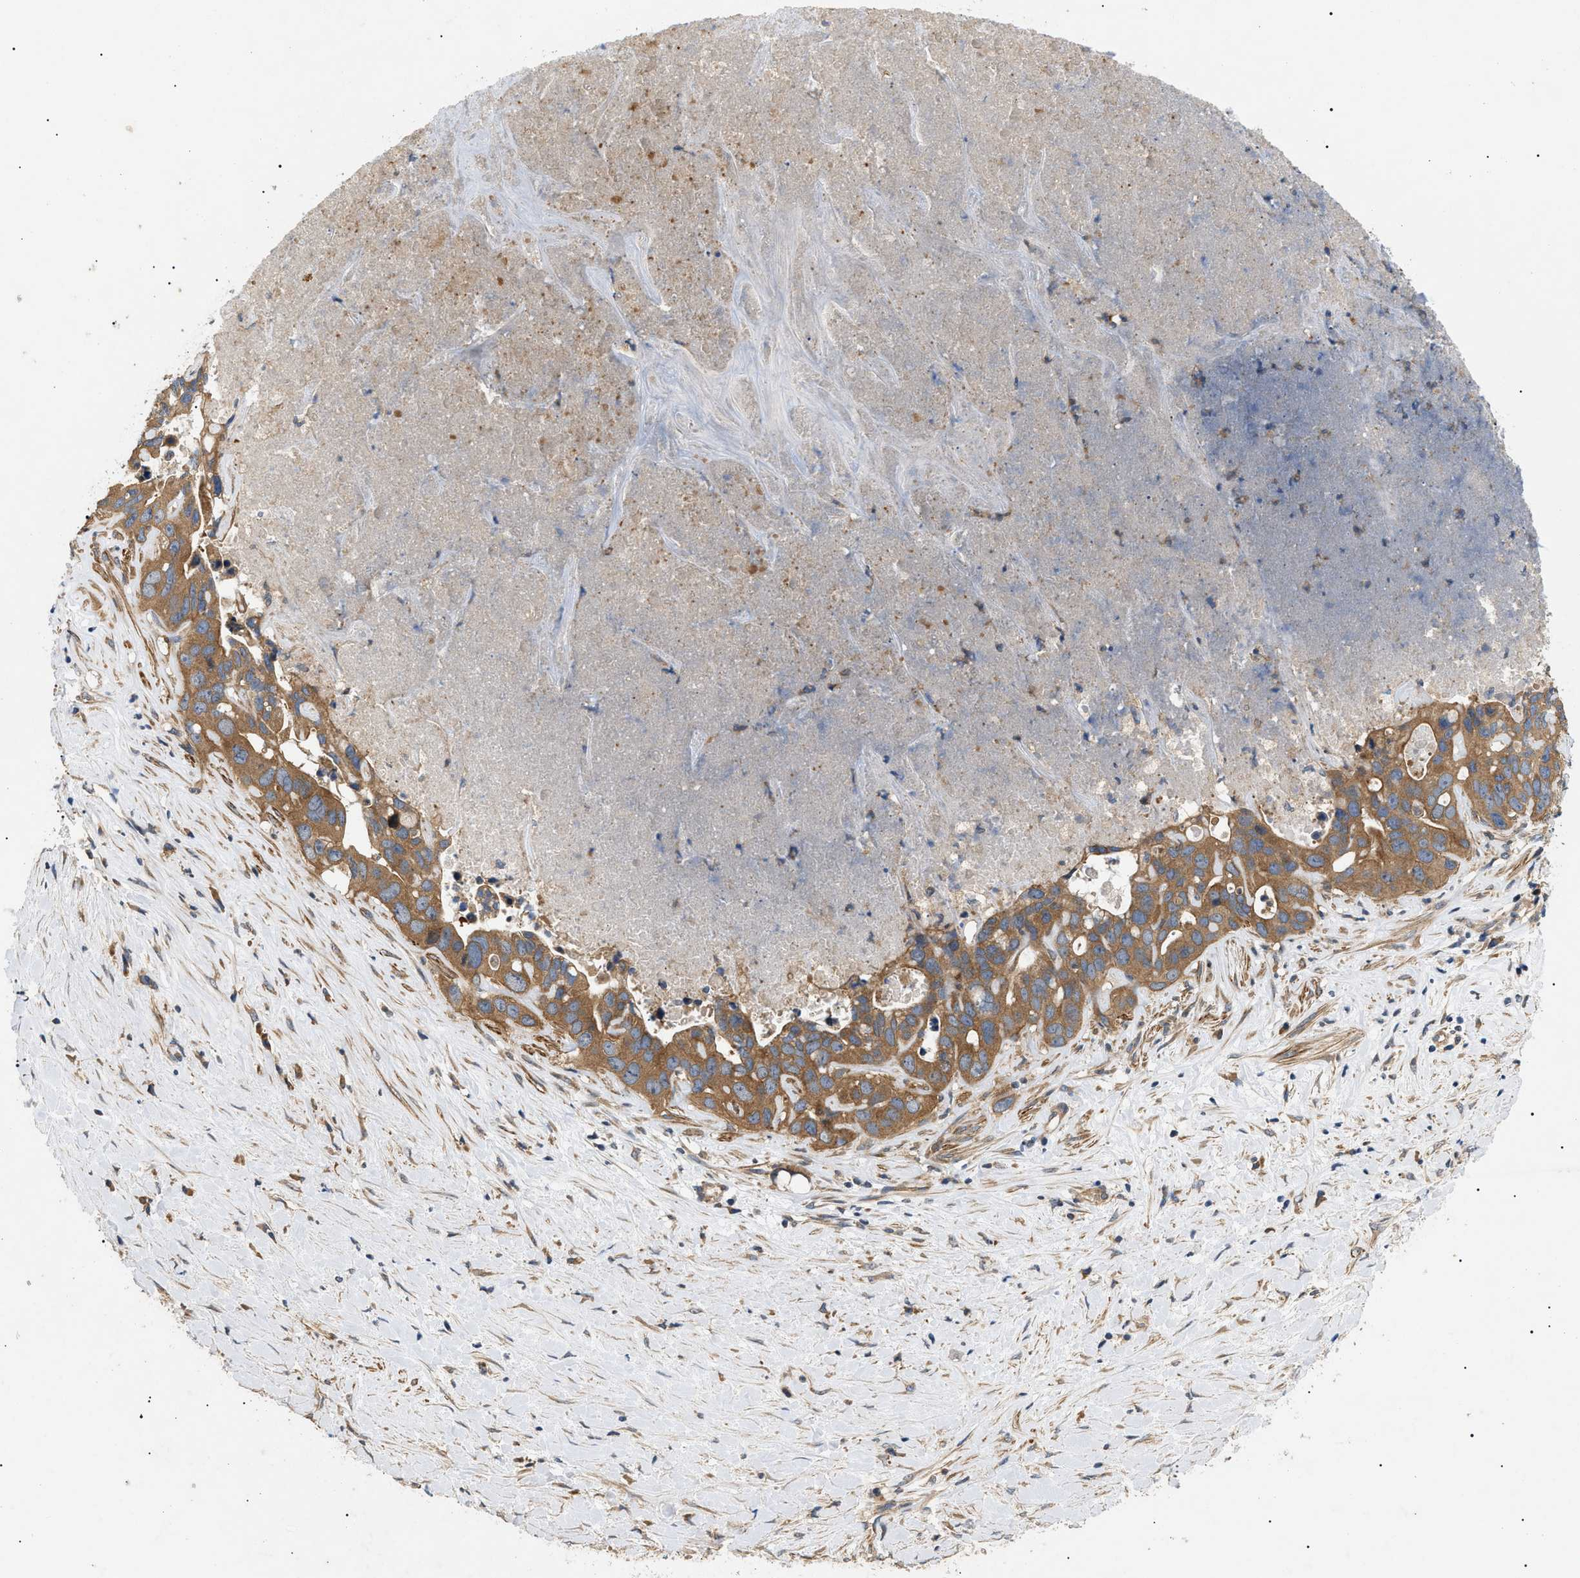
{"staining": {"intensity": "moderate", "quantity": ">75%", "location": "cytoplasmic/membranous"}, "tissue": "liver cancer", "cell_type": "Tumor cells", "image_type": "cancer", "snomed": [{"axis": "morphology", "description": "Cholangiocarcinoma"}, {"axis": "topography", "description": "Liver"}], "caption": "Immunohistochemistry (IHC) (DAB) staining of liver cancer (cholangiocarcinoma) displays moderate cytoplasmic/membranous protein positivity in about >75% of tumor cells. Immunohistochemistry stains the protein of interest in brown and the nuclei are stained blue.", "gene": "PPM1B", "patient": {"sex": "female", "age": 65}}